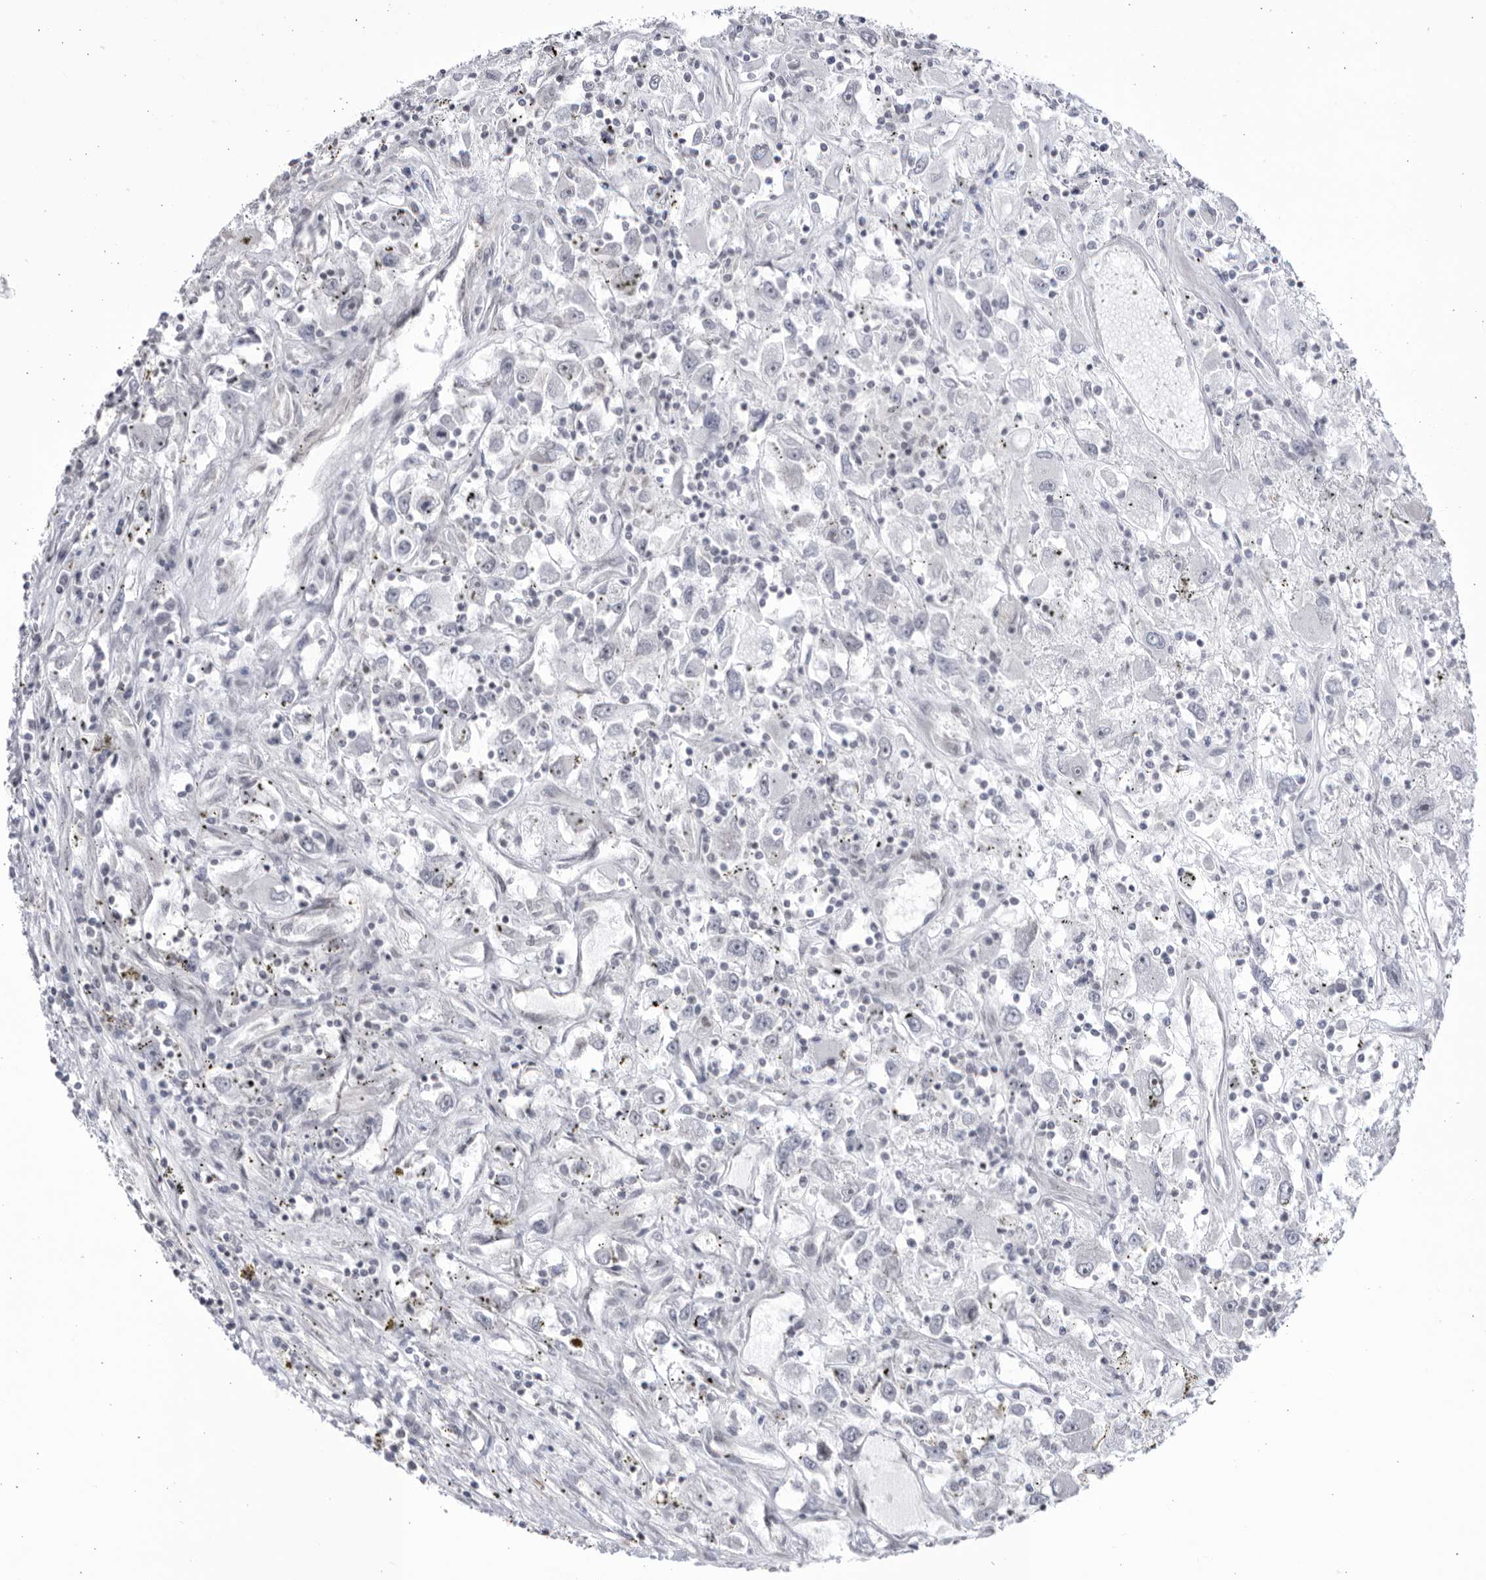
{"staining": {"intensity": "negative", "quantity": "none", "location": "none"}, "tissue": "renal cancer", "cell_type": "Tumor cells", "image_type": "cancer", "snomed": [{"axis": "morphology", "description": "Adenocarcinoma, NOS"}, {"axis": "topography", "description": "Kidney"}], "caption": "Renal adenocarcinoma stained for a protein using immunohistochemistry (IHC) reveals no staining tumor cells.", "gene": "CNBD1", "patient": {"sex": "female", "age": 52}}